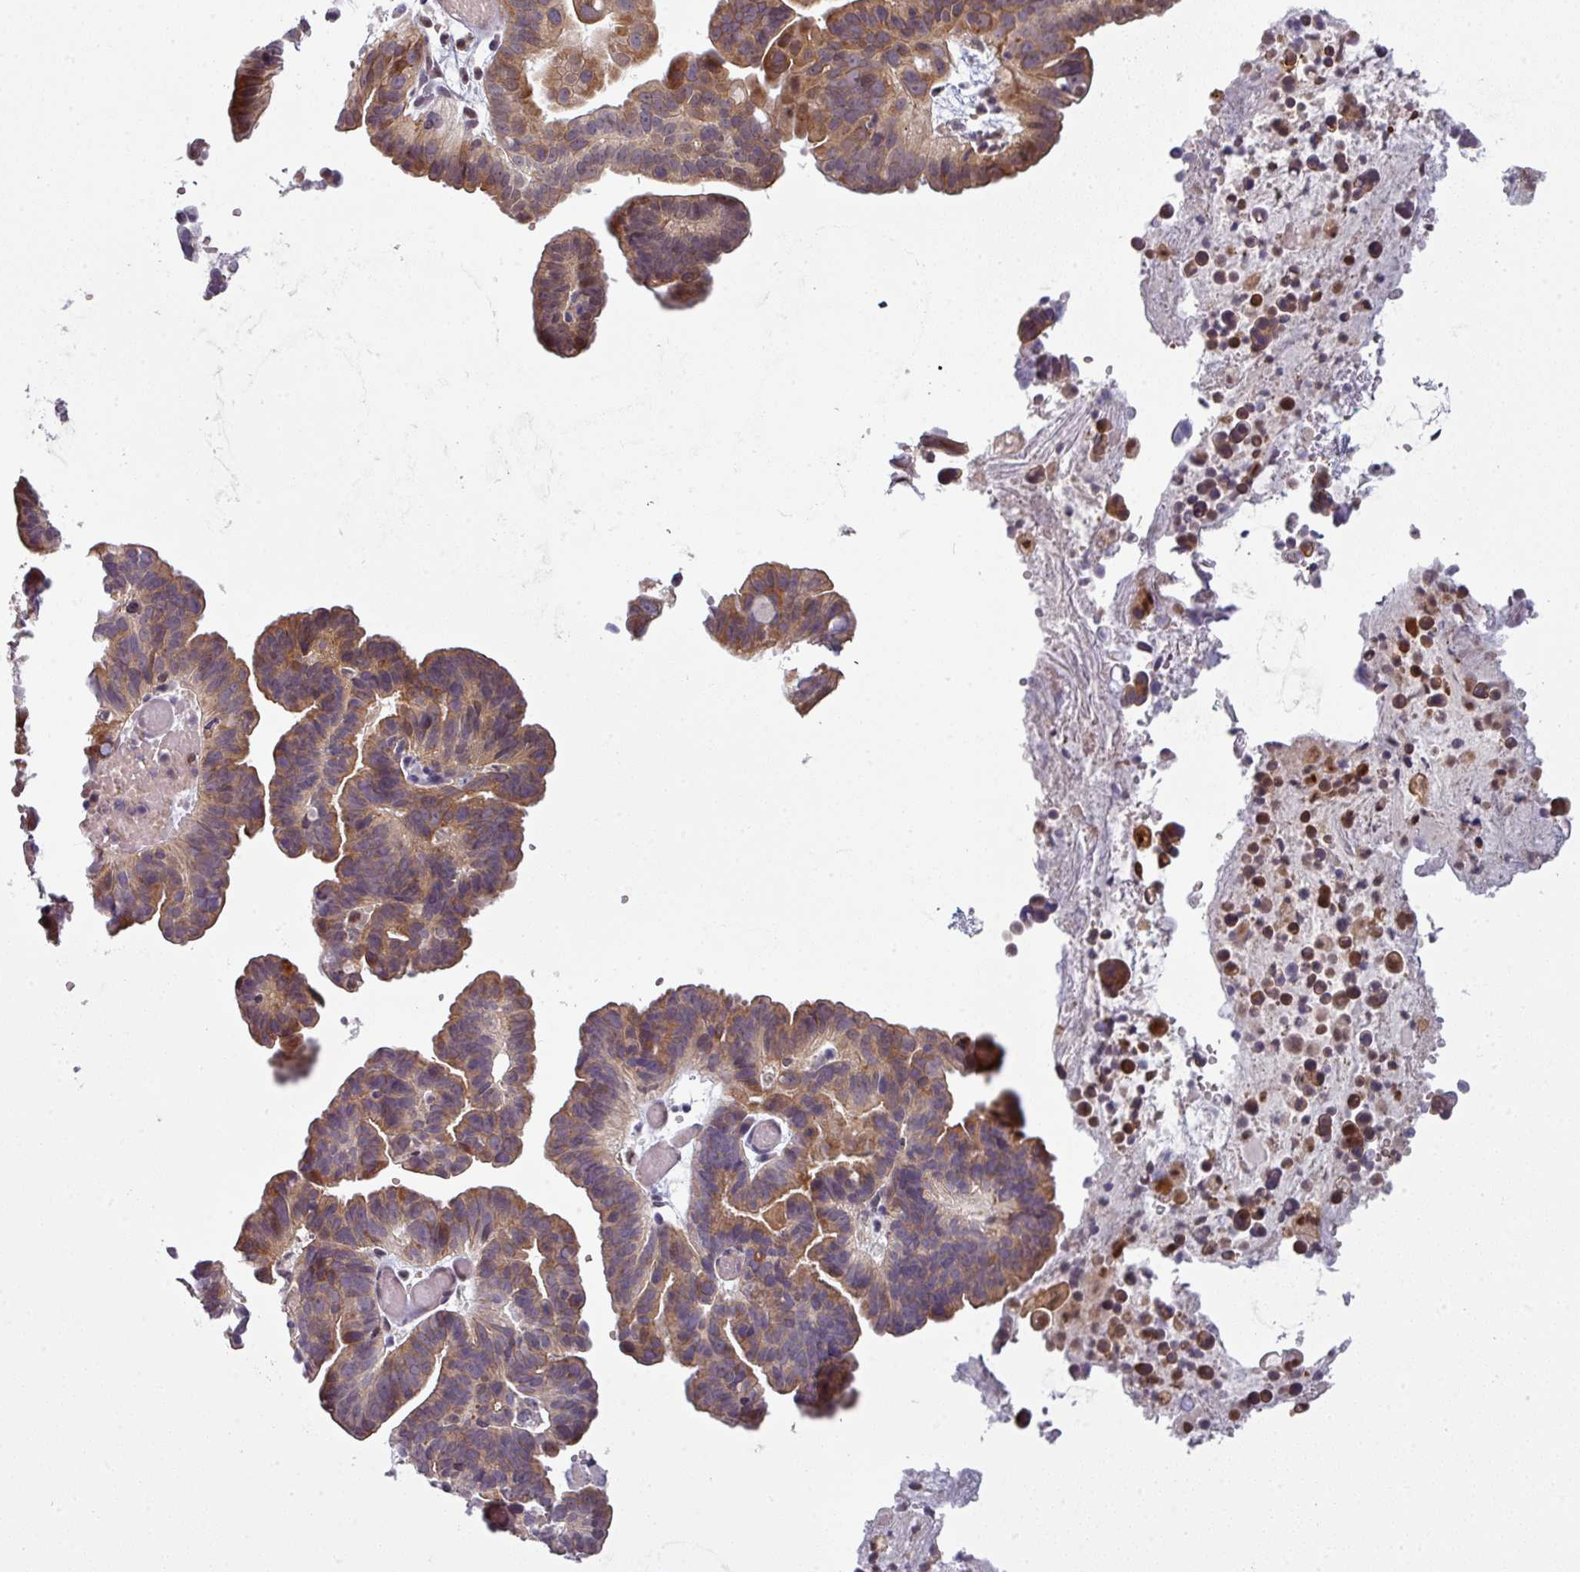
{"staining": {"intensity": "moderate", "quantity": ">75%", "location": "cytoplasmic/membranous"}, "tissue": "ovarian cancer", "cell_type": "Tumor cells", "image_type": "cancer", "snomed": [{"axis": "morphology", "description": "Cystadenocarcinoma, serous, NOS"}, {"axis": "topography", "description": "Ovary"}], "caption": "Immunohistochemical staining of ovarian serous cystadenocarcinoma shows moderate cytoplasmic/membranous protein expression in about >75% of tumor cells.", "gene": "PRAMEF12", "patient": {"sex": "female", "age": 56}}